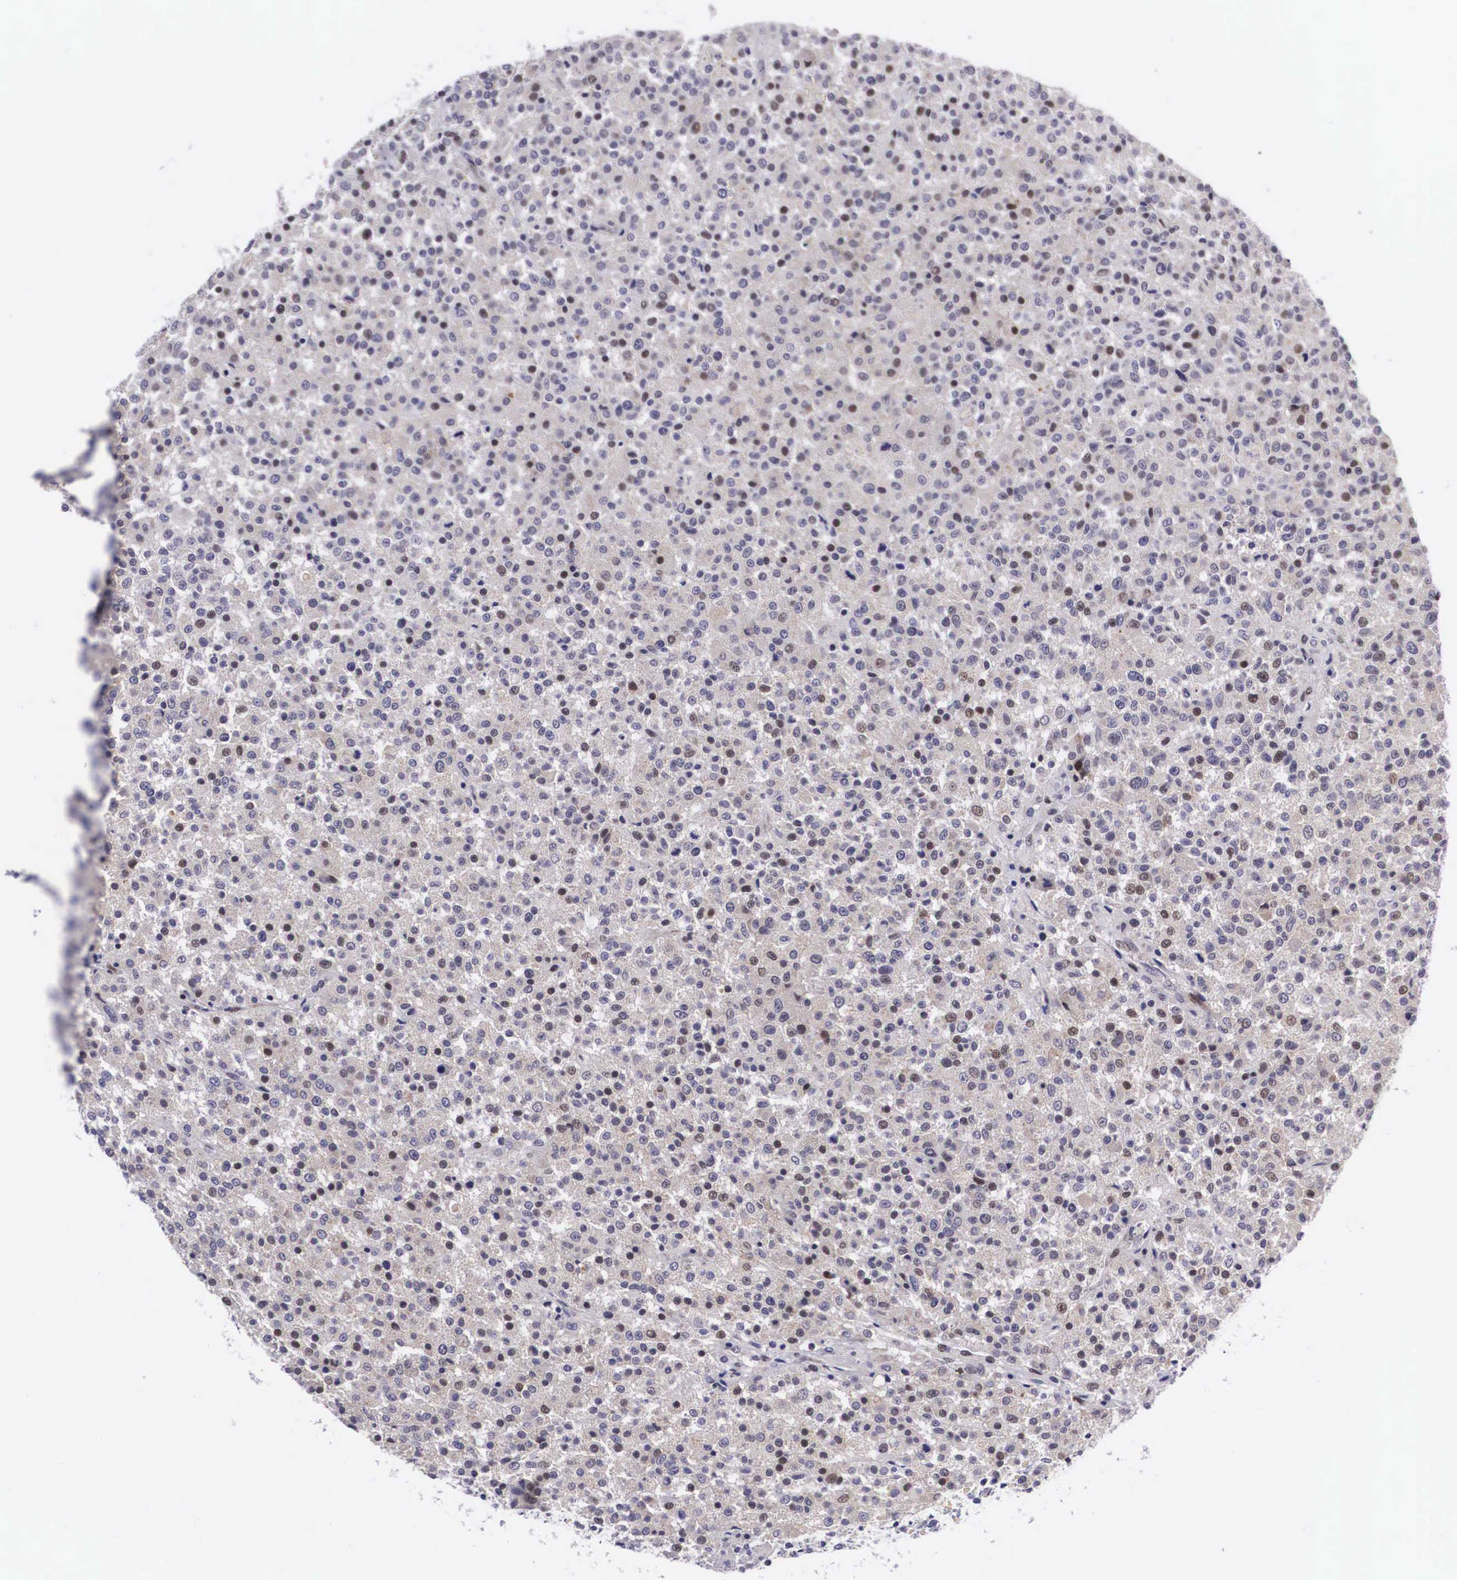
{"staining": {"intensity": "weak", "quantity": "25%-75%", "location": "cytoplasmic/membranous,nuclear"}, "tissue": "testis cancer", "cell_type": "Tumor cells", "image_type": "cancer", "snomed": [{"axis": "morphology", "description": "Seminoma, NOS"}, {"axis": "topography", "description": "Testis"}], "caption": "A high-resolution image shows immunohistochemistry (IHC) staining of seminoma (testis), which shows weak cytoplasmic/membranous and nuclear staining in about 25%-75% of tumor cells.", "gene": "EMID1", "patient": {"sex": "male", "age": 59}}